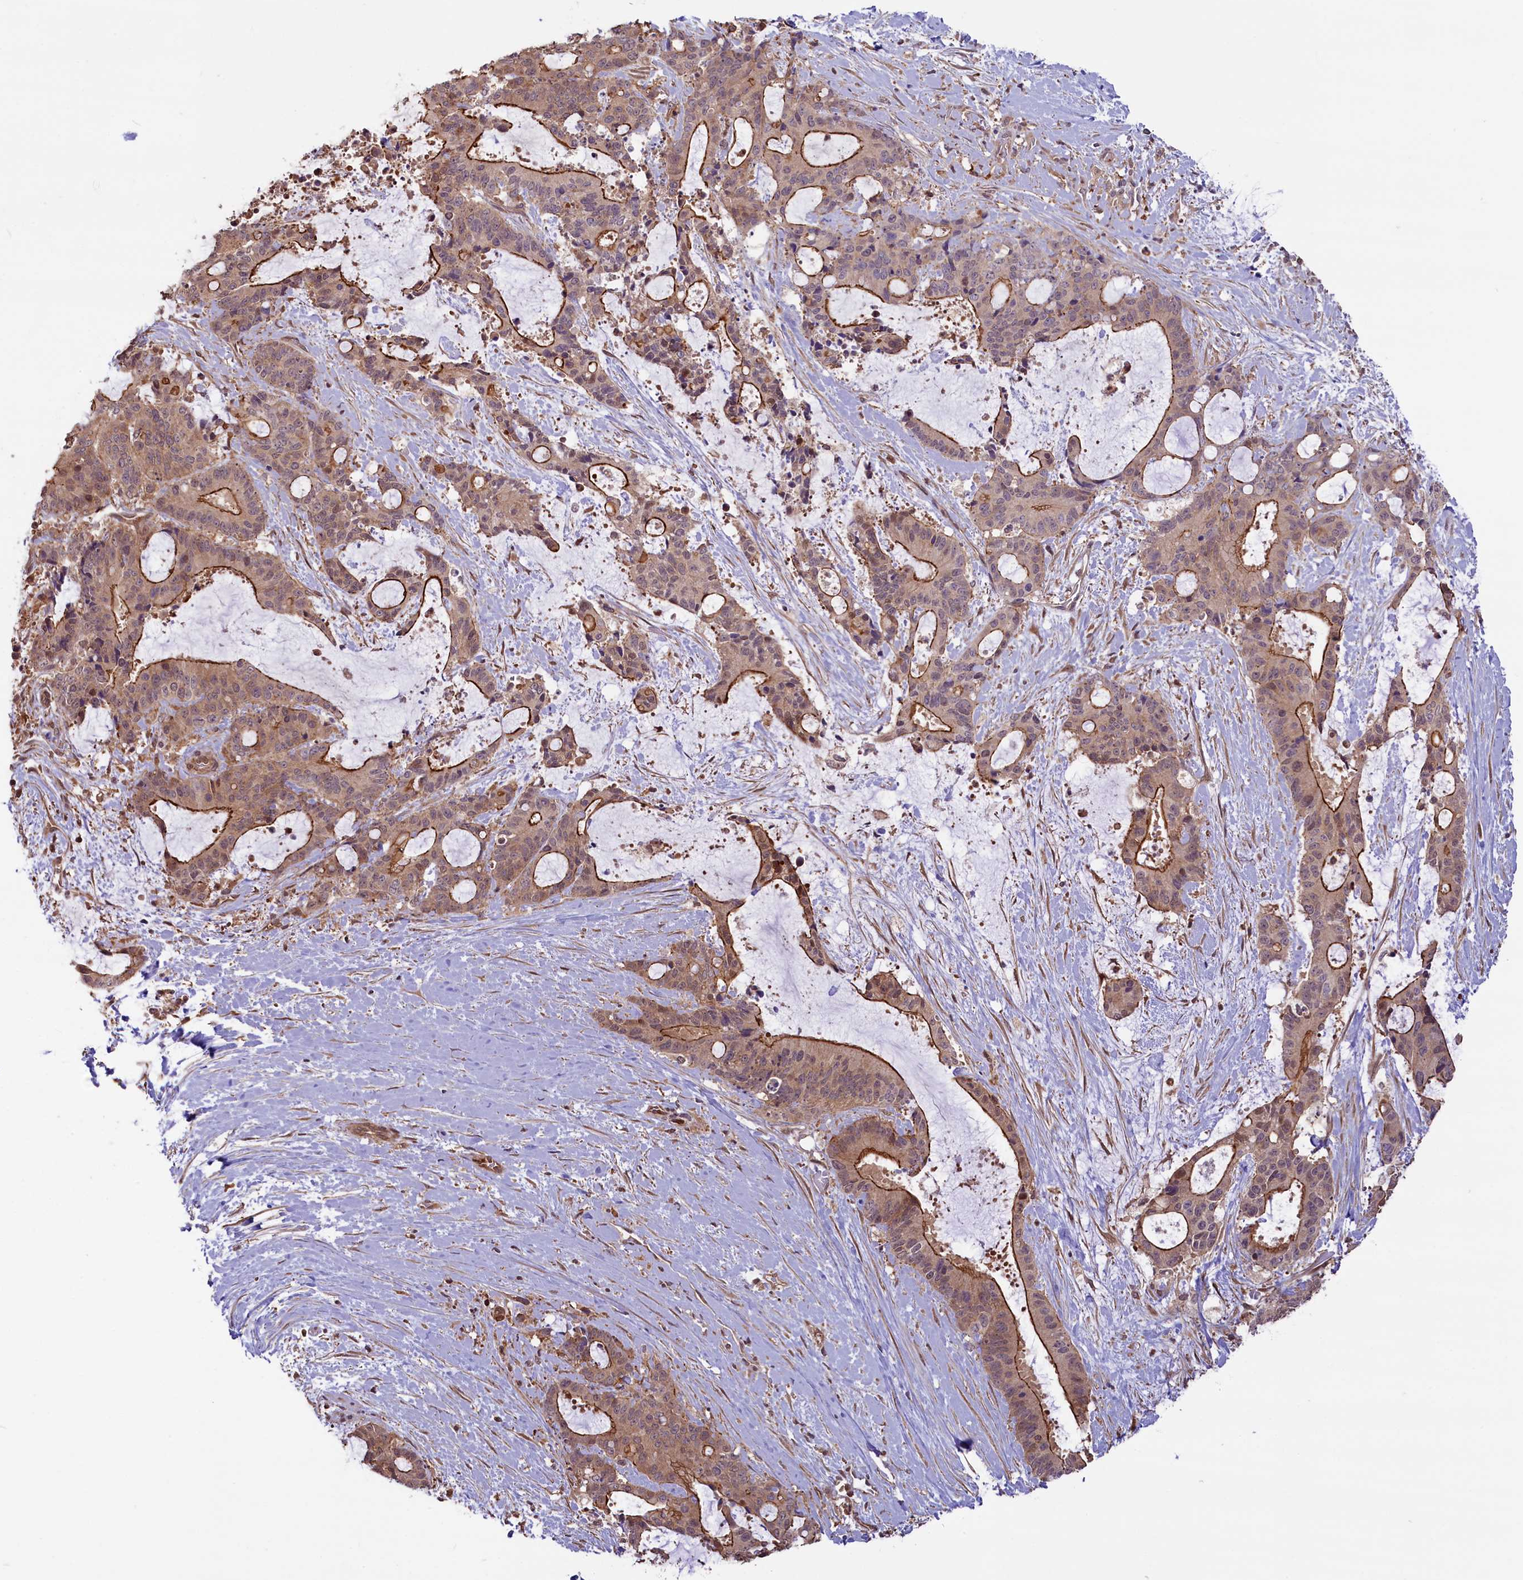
{"staining": {"intensity": "strong", "quantity": "25%-75%", "location": "cytoplasmic/membranous"}, "tissue": "liver cancer", "cell_type": "Tumor cells", "image_type": "cancer", "snomed": [{"axis": "morphology", "description": "Normal tissue, NOS"}, {"axis": "morphology", "description": "Cholangiocarcinoma"}, {"axis": "topography", "description": "Liver"}, {"axis": "topography", "description": "Peripheral nerve tissue"}], "caption": "The micrograph shows immunohistochemical staining of liver cancer. There is strong cytoplasmic/membranous staining is identified in about 25%-75% of tumor cells. (Stains: DAB in brown, nuclei in blue, Microscopy: brightfield microscopy at high magnification).", "gene": "RIC8A", "patient": {"sex": "female", "age": 73}}